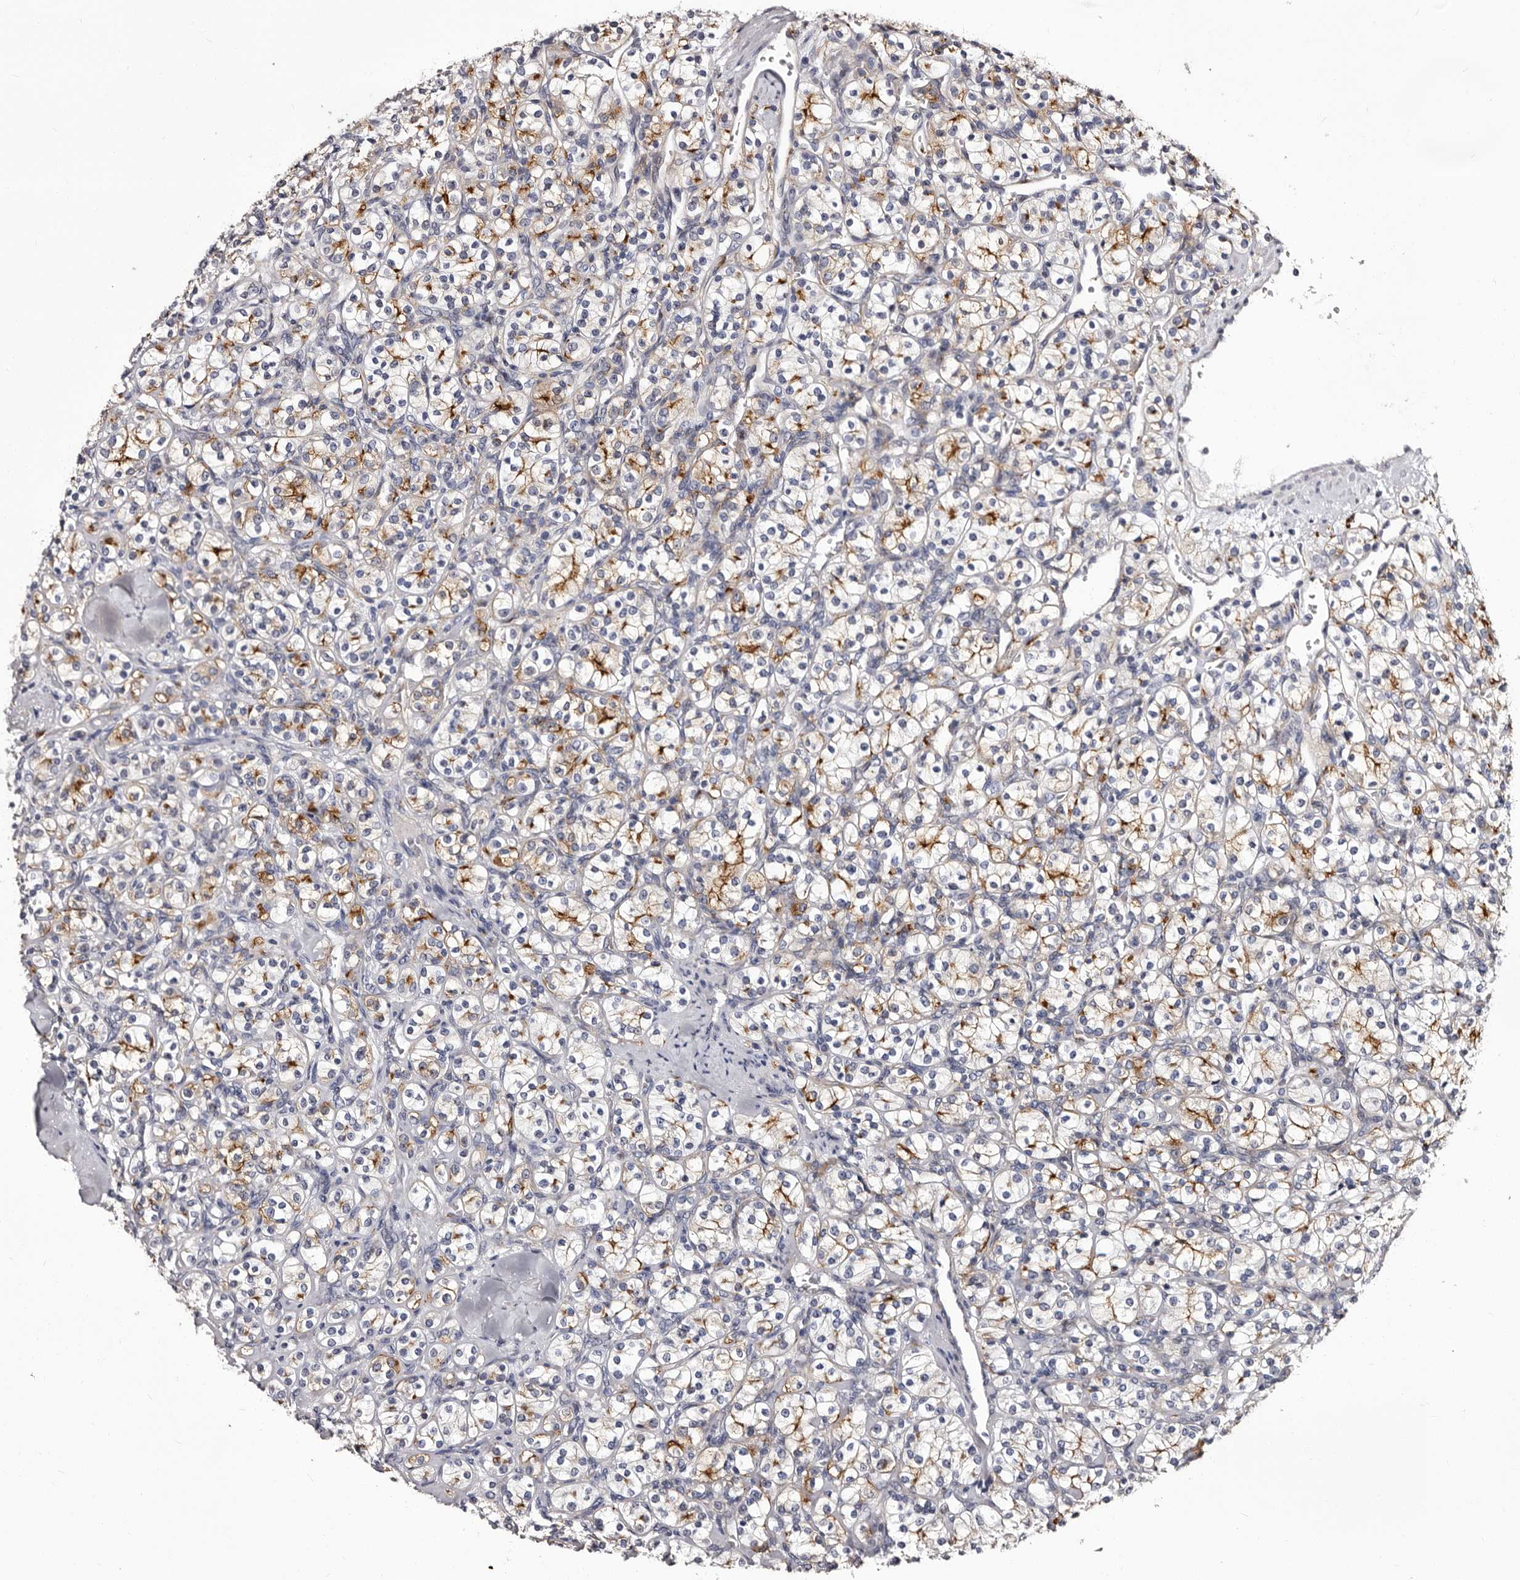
{"staining": {"intensity": "moderate", "quantity": "25%-75%", "location": "cytoplasmic/membranous"}, "tissue": "renal cancer", "cell_type": "Tumor cells", "image_type": "cancer", "snomed": [{"axis": "morphology", "description": "Adenocarcinoma, NOS"}, {"axis": "topography", "description": "Kidney"}], "caption": "Immunohistochemistry (IHC) histopathology image of neoplastic tissue: human renal adenocarcinoma stained using immunohistochemistry shows medium levels of moderate protein expression localized specifically in the cytoplasmic/membranous of tumor cells, appearing as a cytoplasmic/membranous brown color.", "gene": "AUNIP", "patient": {"sex": "male", "age": 77}}